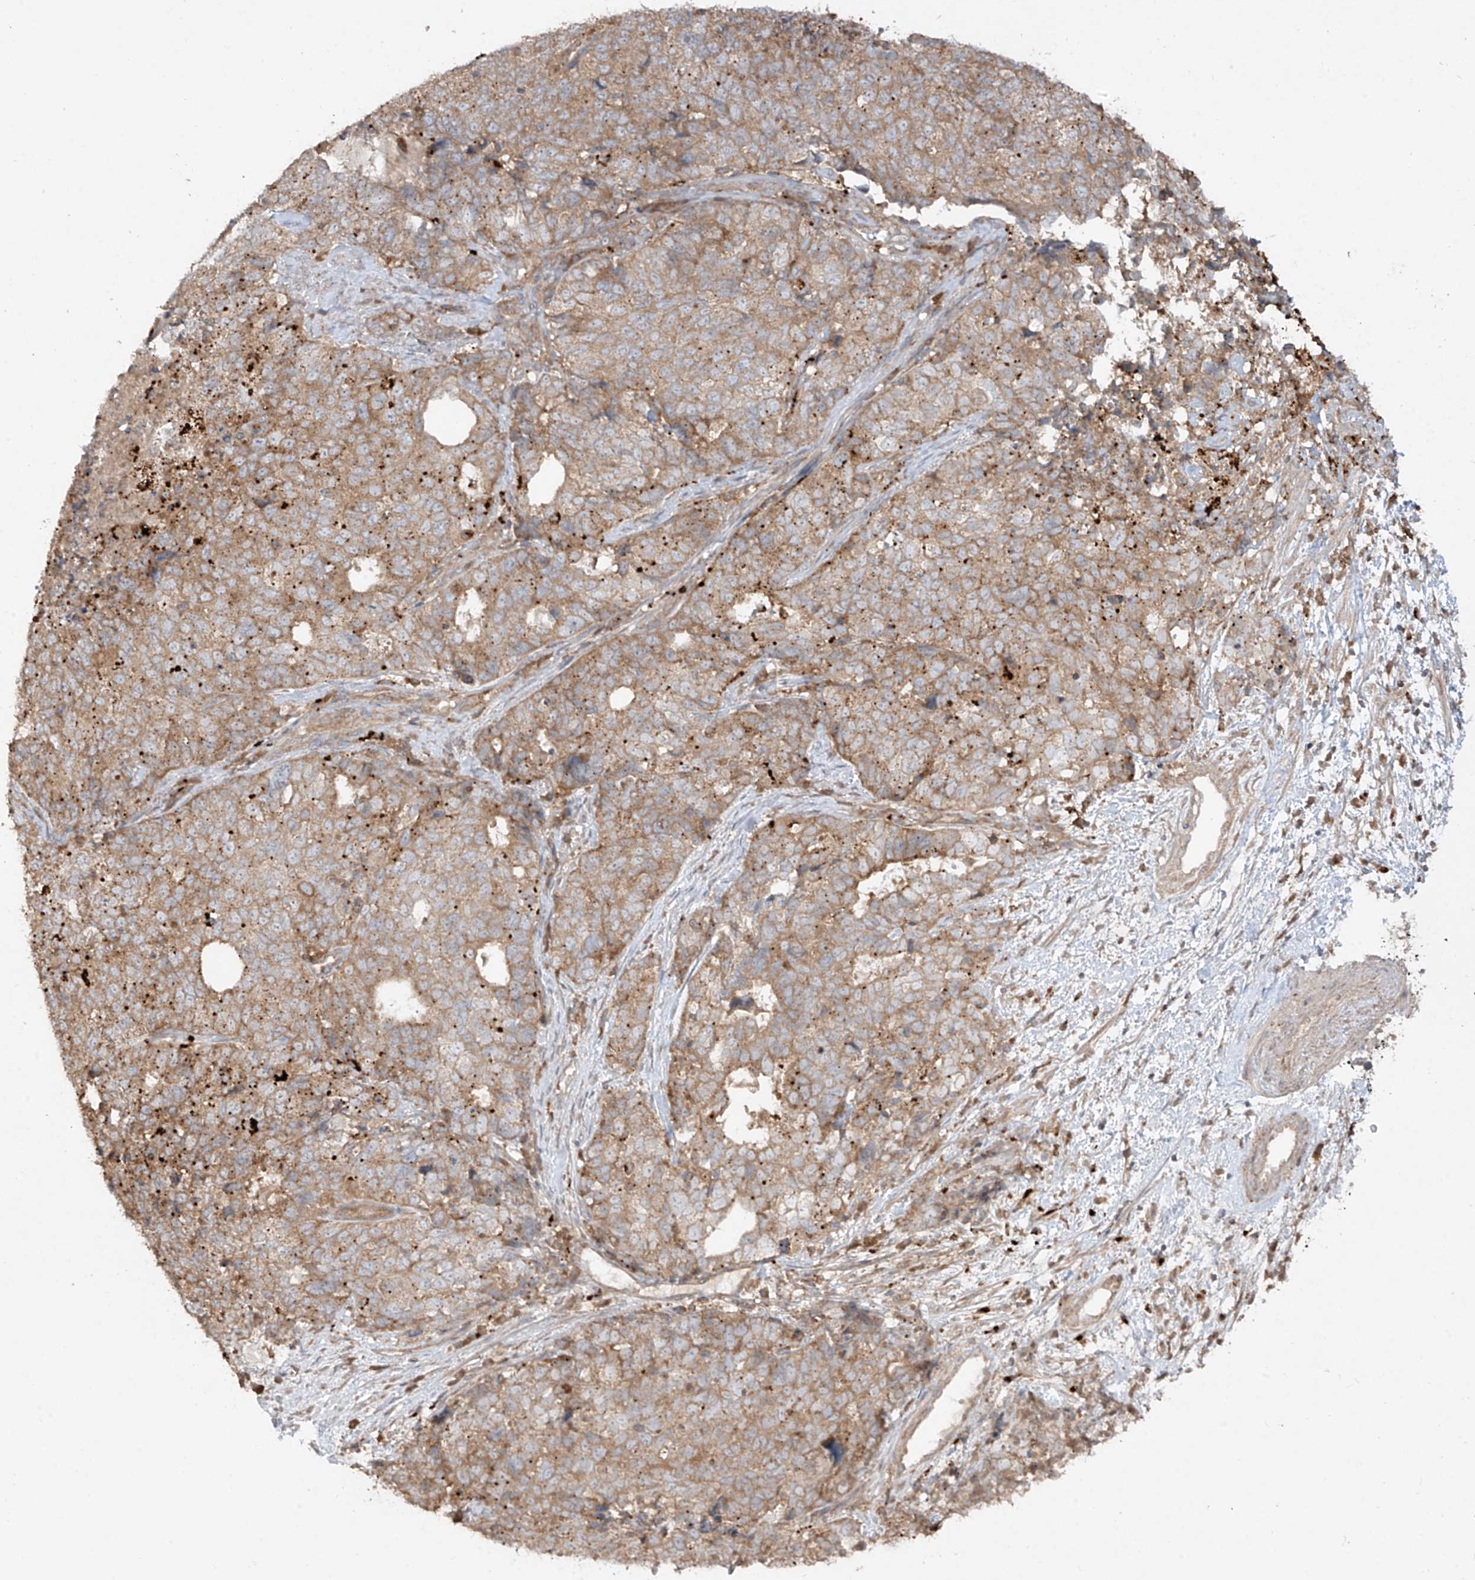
{"staining": {"intensity": "moderate", "quantity": ">75%", "location": "cytoplasmic/membranous"}, "tissue": "cervical cancer", "cell_type": "Tumor cells", "image_type": "cancer", "snomed": [{"axis": "morphology", "description": "Squamous cell carcinoma, NOS"}, {"axis": "topography", "description": "Cervix"}], "caption": "Immunohistochemistry (DAB (3,3'-diaminobenzidine)) staining of human cervical squamous cell carcinoma reveals moderate cytoplasmic/membranous protein expression in about >75% of tumor cells. The staining is performed using DAB brown chromogen to label protein expression. The nuclei are counter-stained blue using hematoxylin.", "gene": "LDAH", "patient": {"sex": "female", "age": 63}}